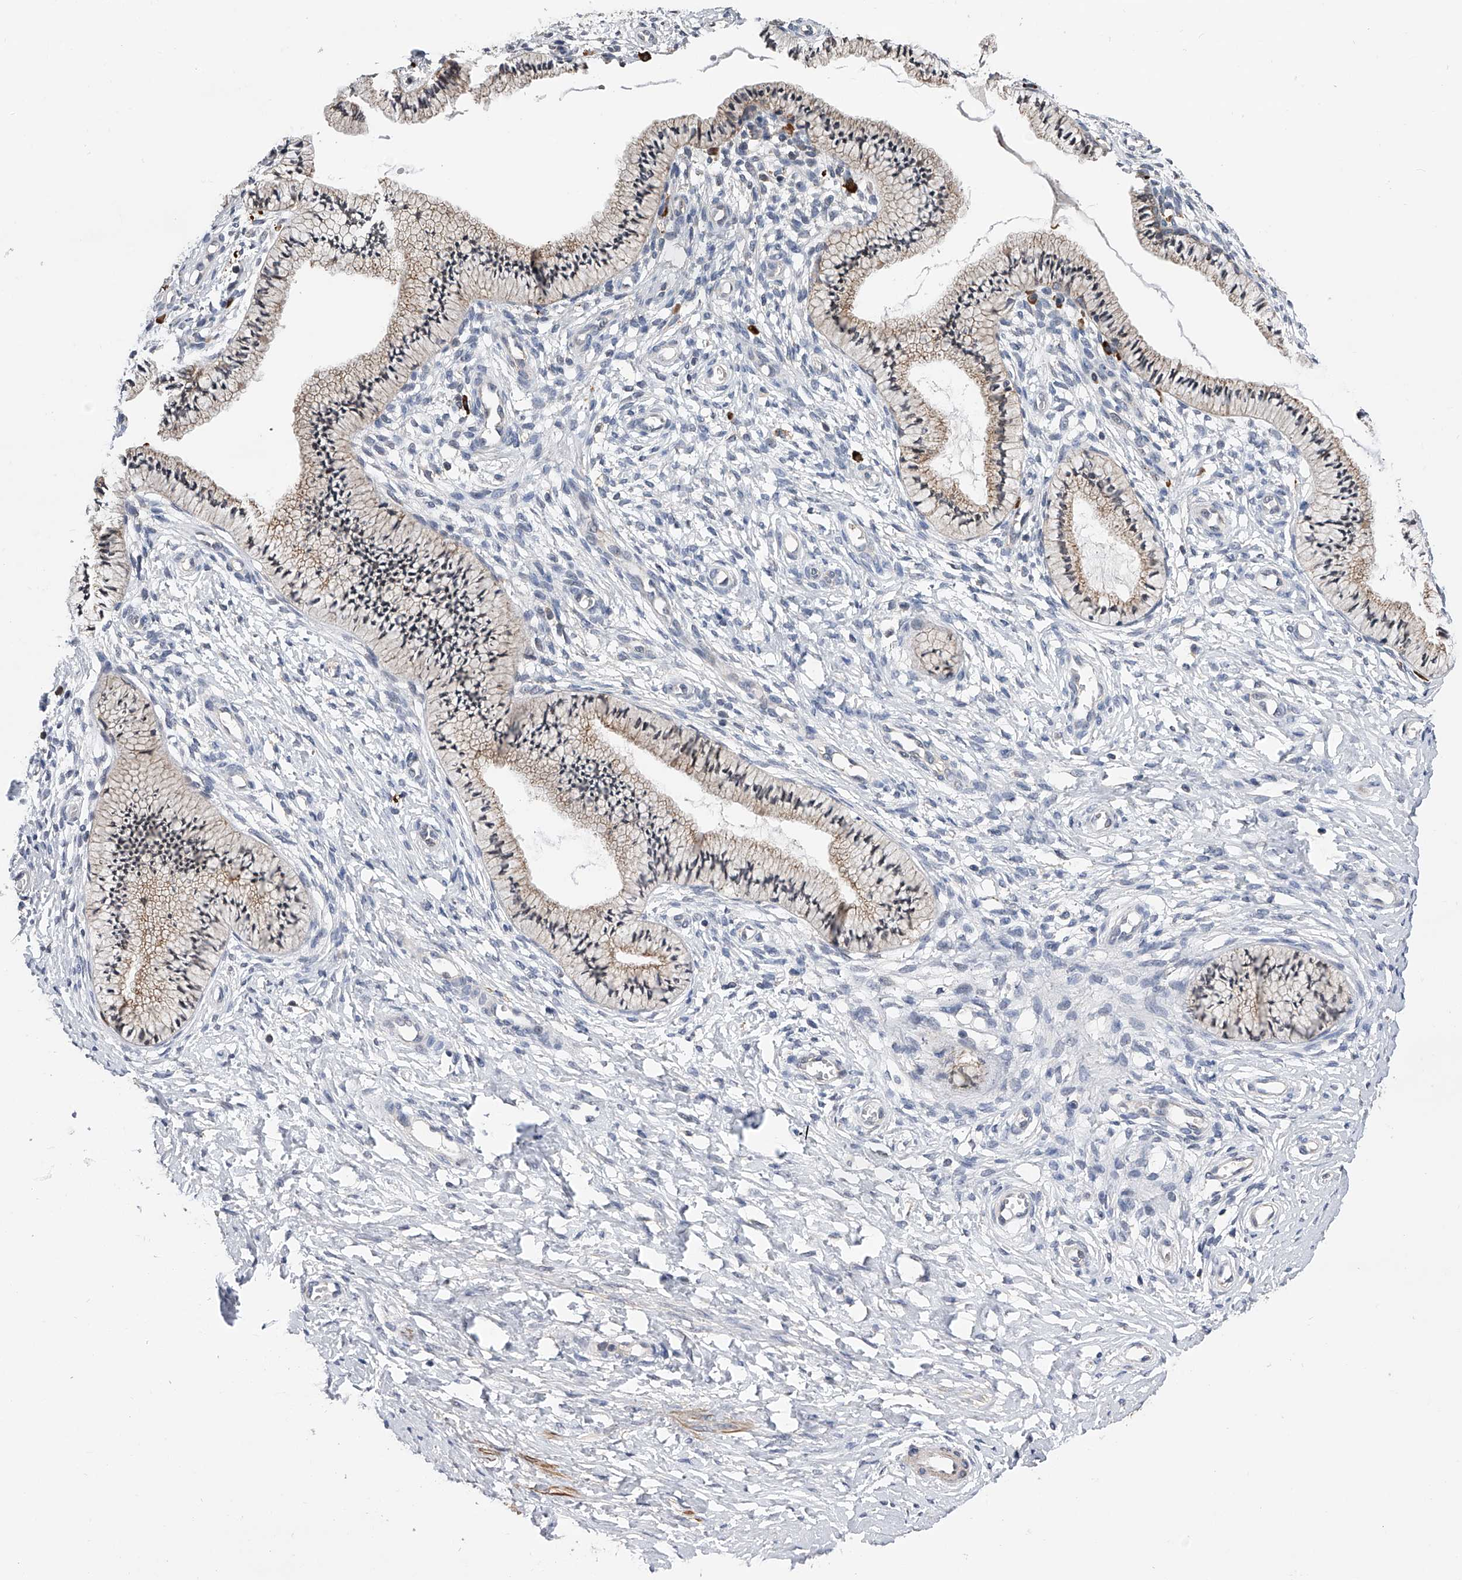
{"staining": {"intensity": "weak", "quantity": "25%-75%", "location": "cytoplasmic/membranous"}, "tissue": "cervix", "cell_type": "Glandular cells", "image_type": "normal", "snomed": [{"axis": "morphology", "description": "Normal tissue, NOS"}, {"axis": "topography", "description": "Cervix"}], "caption": "Protein expression analysis of normal human cervix reveals weak cytoplasmic/membranous expression in approximately 25%-75% of glandular cells.", "gene": "SPOCK1", "patient": {"sex": "female", "age": 36}}